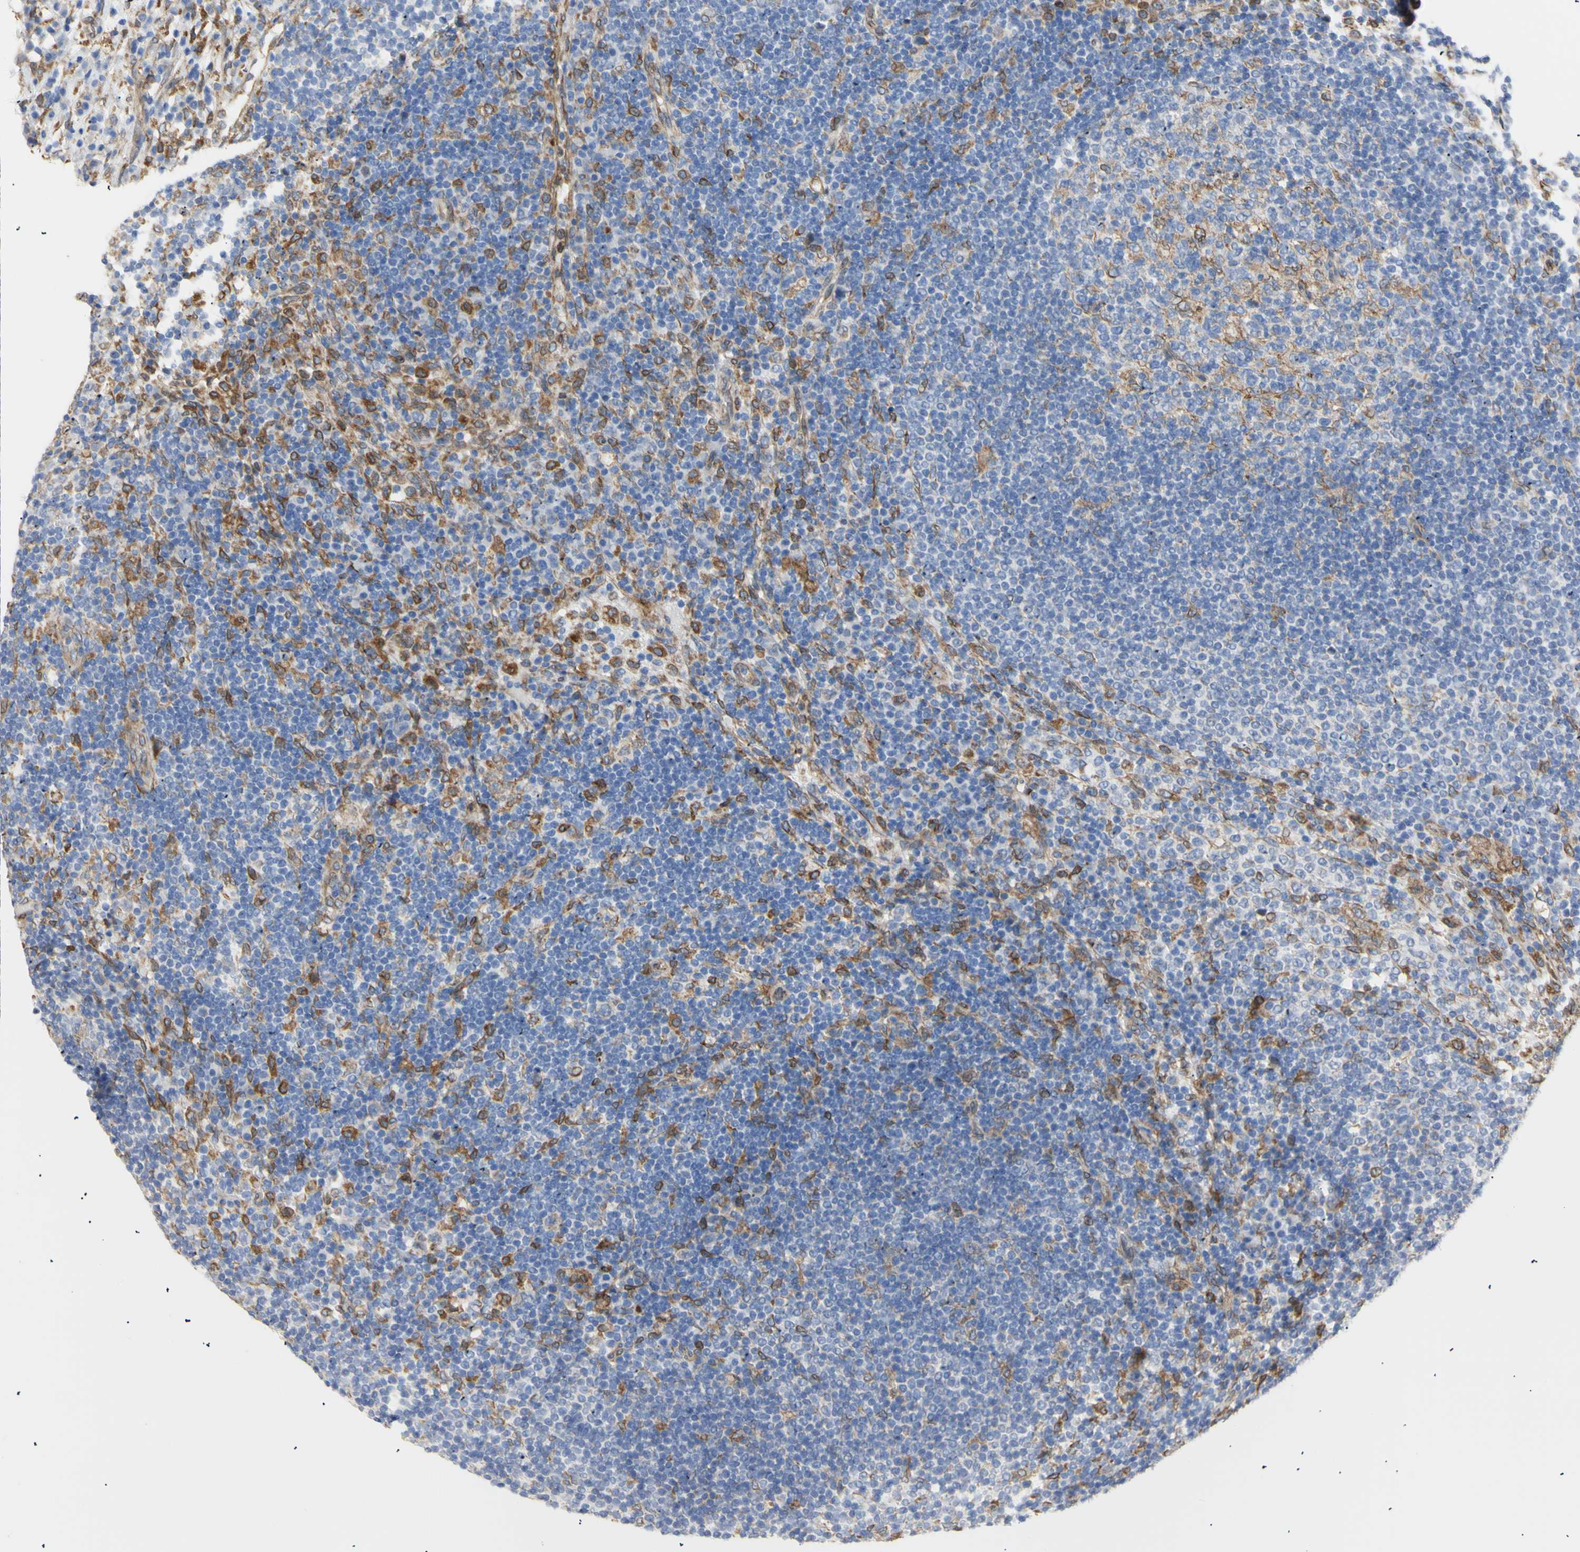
{"staining": {"intensity": "moderate", "quantity": "<25%", "location": "cytoplasmic/membranous,nuclear"}, "tissue": "lymph node", "cell_type": "Germinal center cells", "image_type": "normal", "snomed": [{"axis": "morphology", "description": "Normal tissue, NOS"}, {"axis": "topography", "description": "Lymph node"}], "caption": "Lymph node stained with IHC reveals moderate cytoplasmic/membranous,nuclear expression in approximately <25% of germinal center cells. Using DAB (brown) and hematoxylin (blue) stains, captured at high magnification using brightfield microscopy.", "gene": "ERLIN1", "patient": {"sex": "female", "age": 53}}